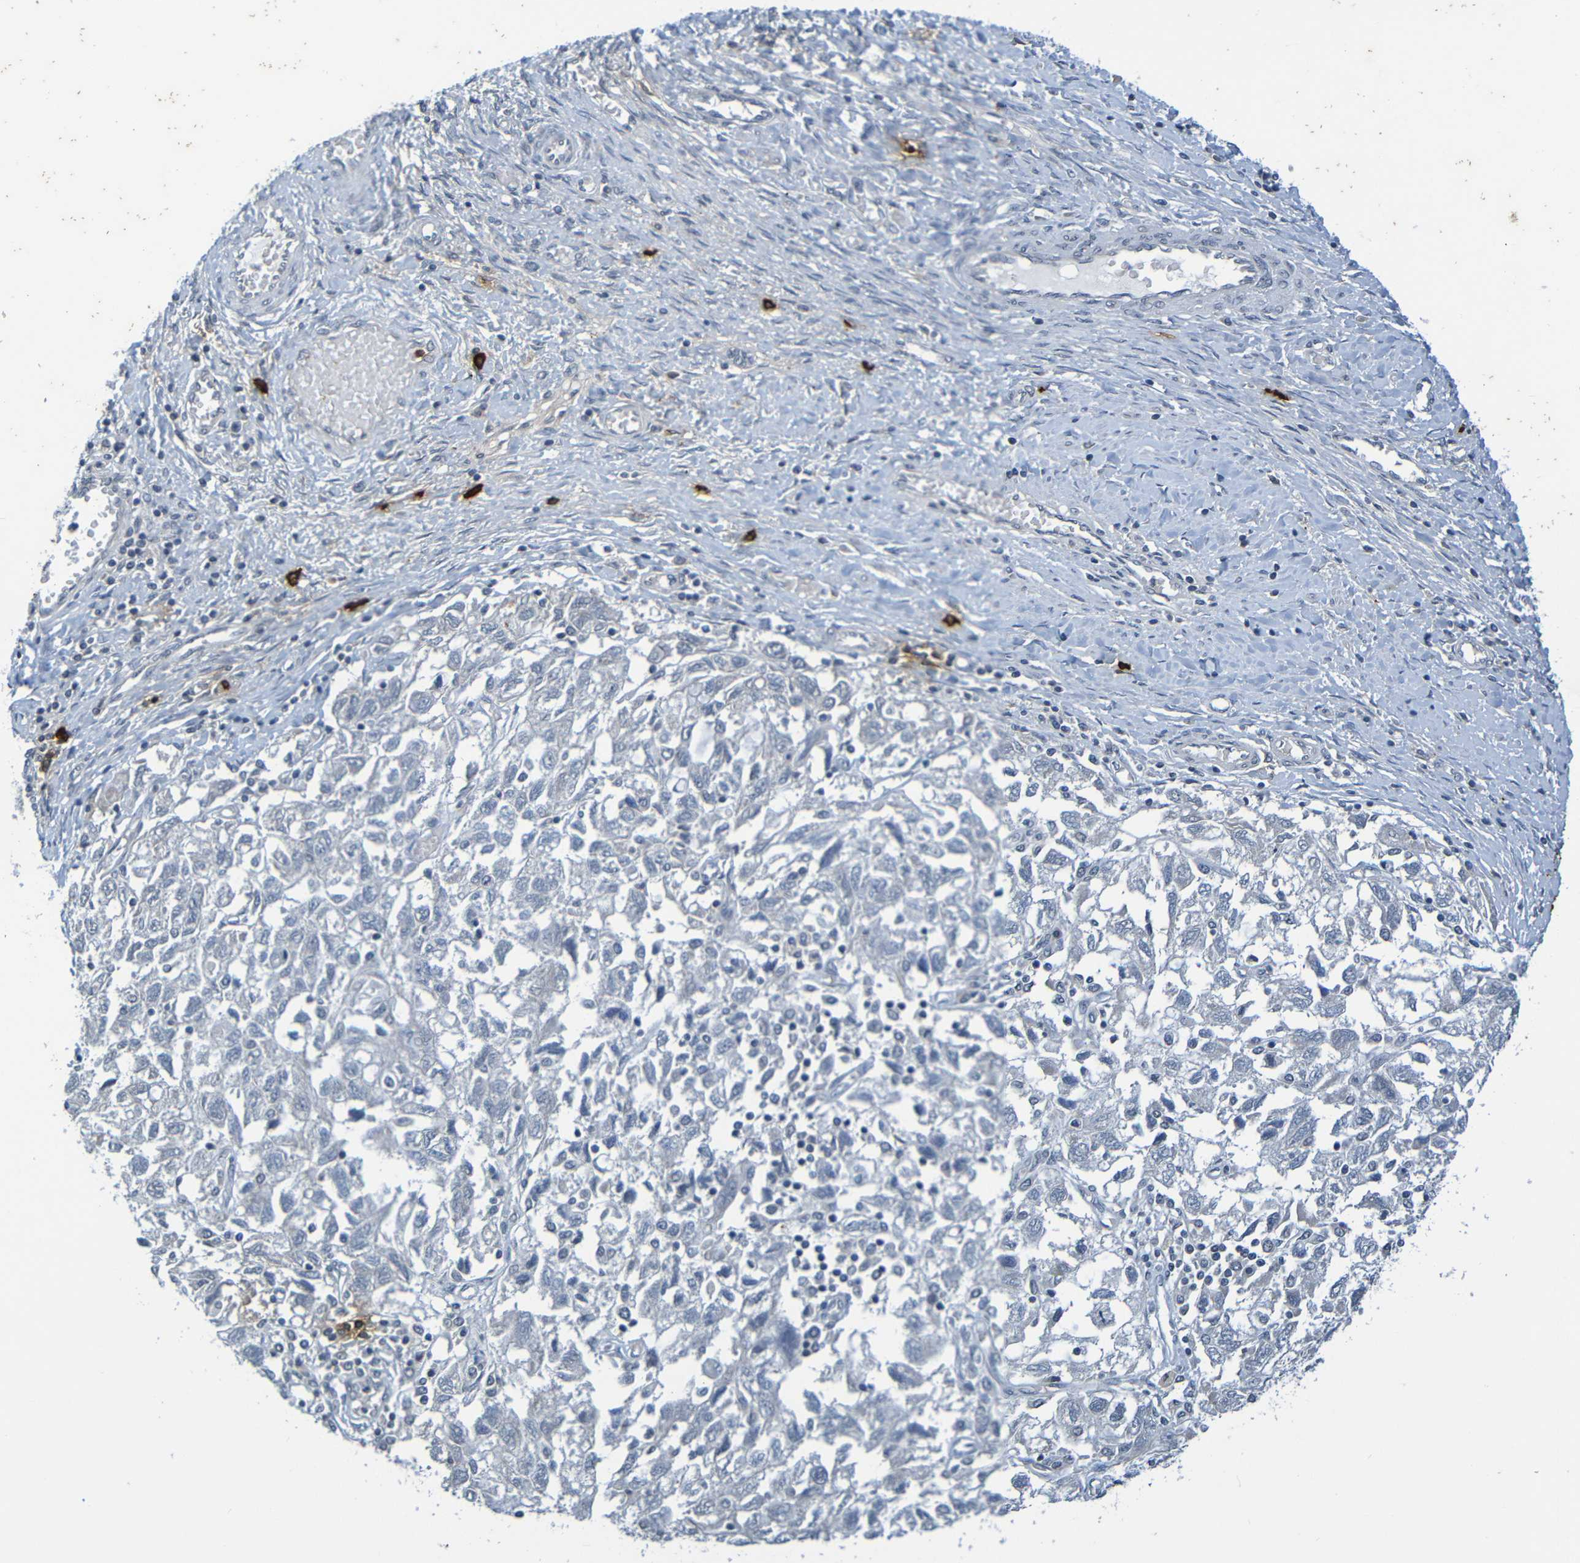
{"staining": {"intensity": "negative", "quantity": "none", "location": "none"}, "tissue": "ovarian cancer", "cell_type": "Tumor cells", "image_type": "cancer", "snomed": [{"axis": "morphology", "description": "Carcinoma, NOS"}, {"axis": "morphology", "description": "Cystadenocarcinoma, serous, NOS"}, {"axis": "topography", "description": "Ovary"}], "caption": "Tumor cells are negative for protein expression in human ovarian cancer (serous cystadenocarcinoma).", "gene": "C3AR1", "patient": {"sex": "female", "age": 69}}